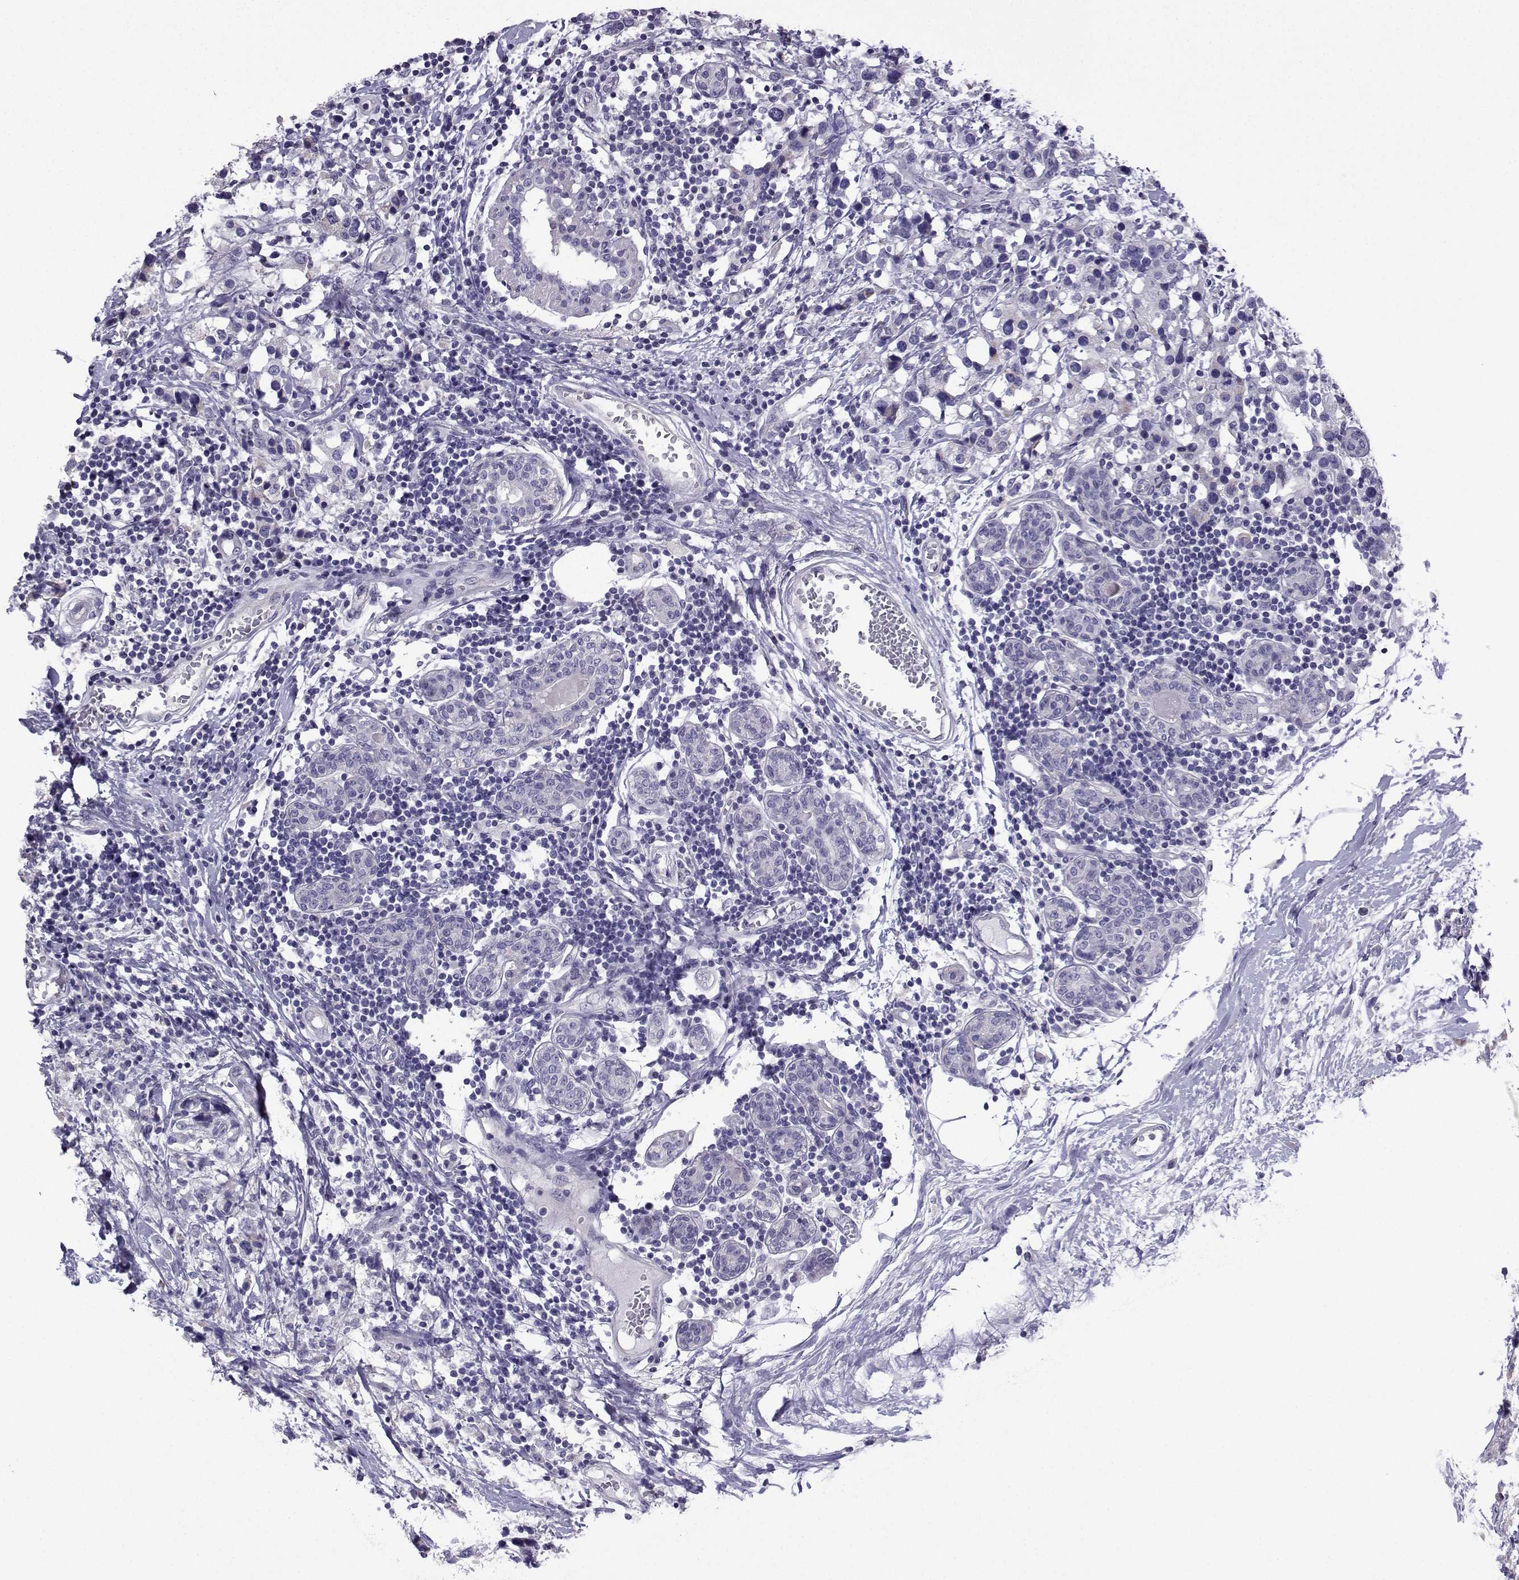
{"staining": {"intensity": "negative", "quantity": "none", "location": "none"}, "tissue": "breast cancer", "cell_type": "Tumor cells", "image_type": "cancer", "snomed": [{"axis": "morphology", "description": "Lobular carcinoma"}, {"axis": "topography", "description": "Breast"}], "caption": "The histopathology image displays no staining of tumor cells in breast cancer (lobular carcinoma).", "gene": "CFAP70", "patient": {"sex": "female", "age": 59}}